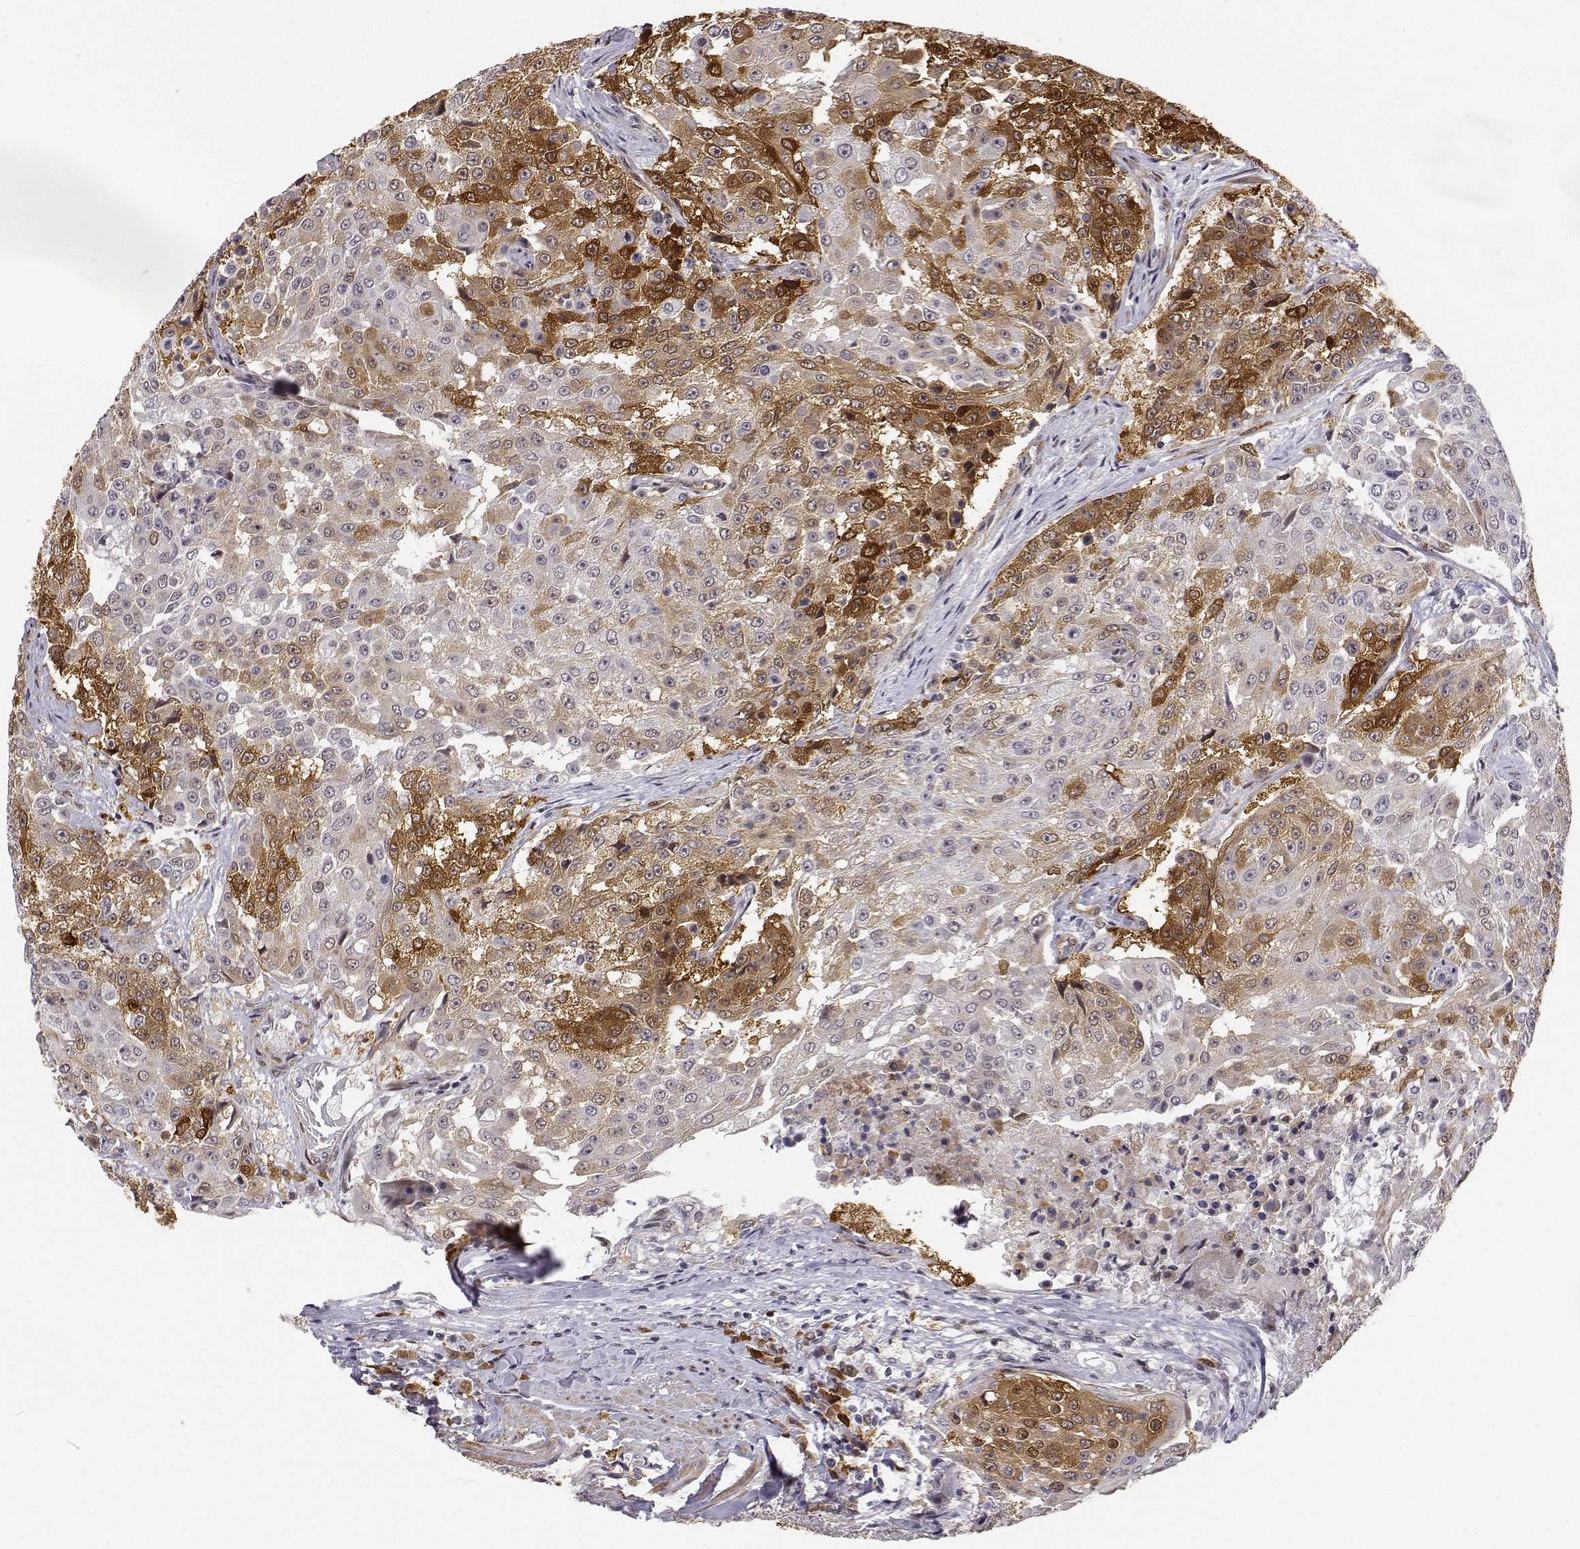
{"staining": {"intensity": "moderate", "quantity": "25%-75%", "location": "cytoplasmic/membranous"}, "tissue": "urothelial cancer", "cell_type": "Tumor cells", "image_type": "cancer", "snomed": [{"axis": "morphology", "description": "Urothelial carcinoma, High grade"}, {"axis": "topography", "description": "Urinary bladder"}], "caption": "Urothelial cancer stained with a protein marker displays moderate staining in tumor cells.", "gene": "PHGDH", "patient": {"sex": "female", "age": 63}}